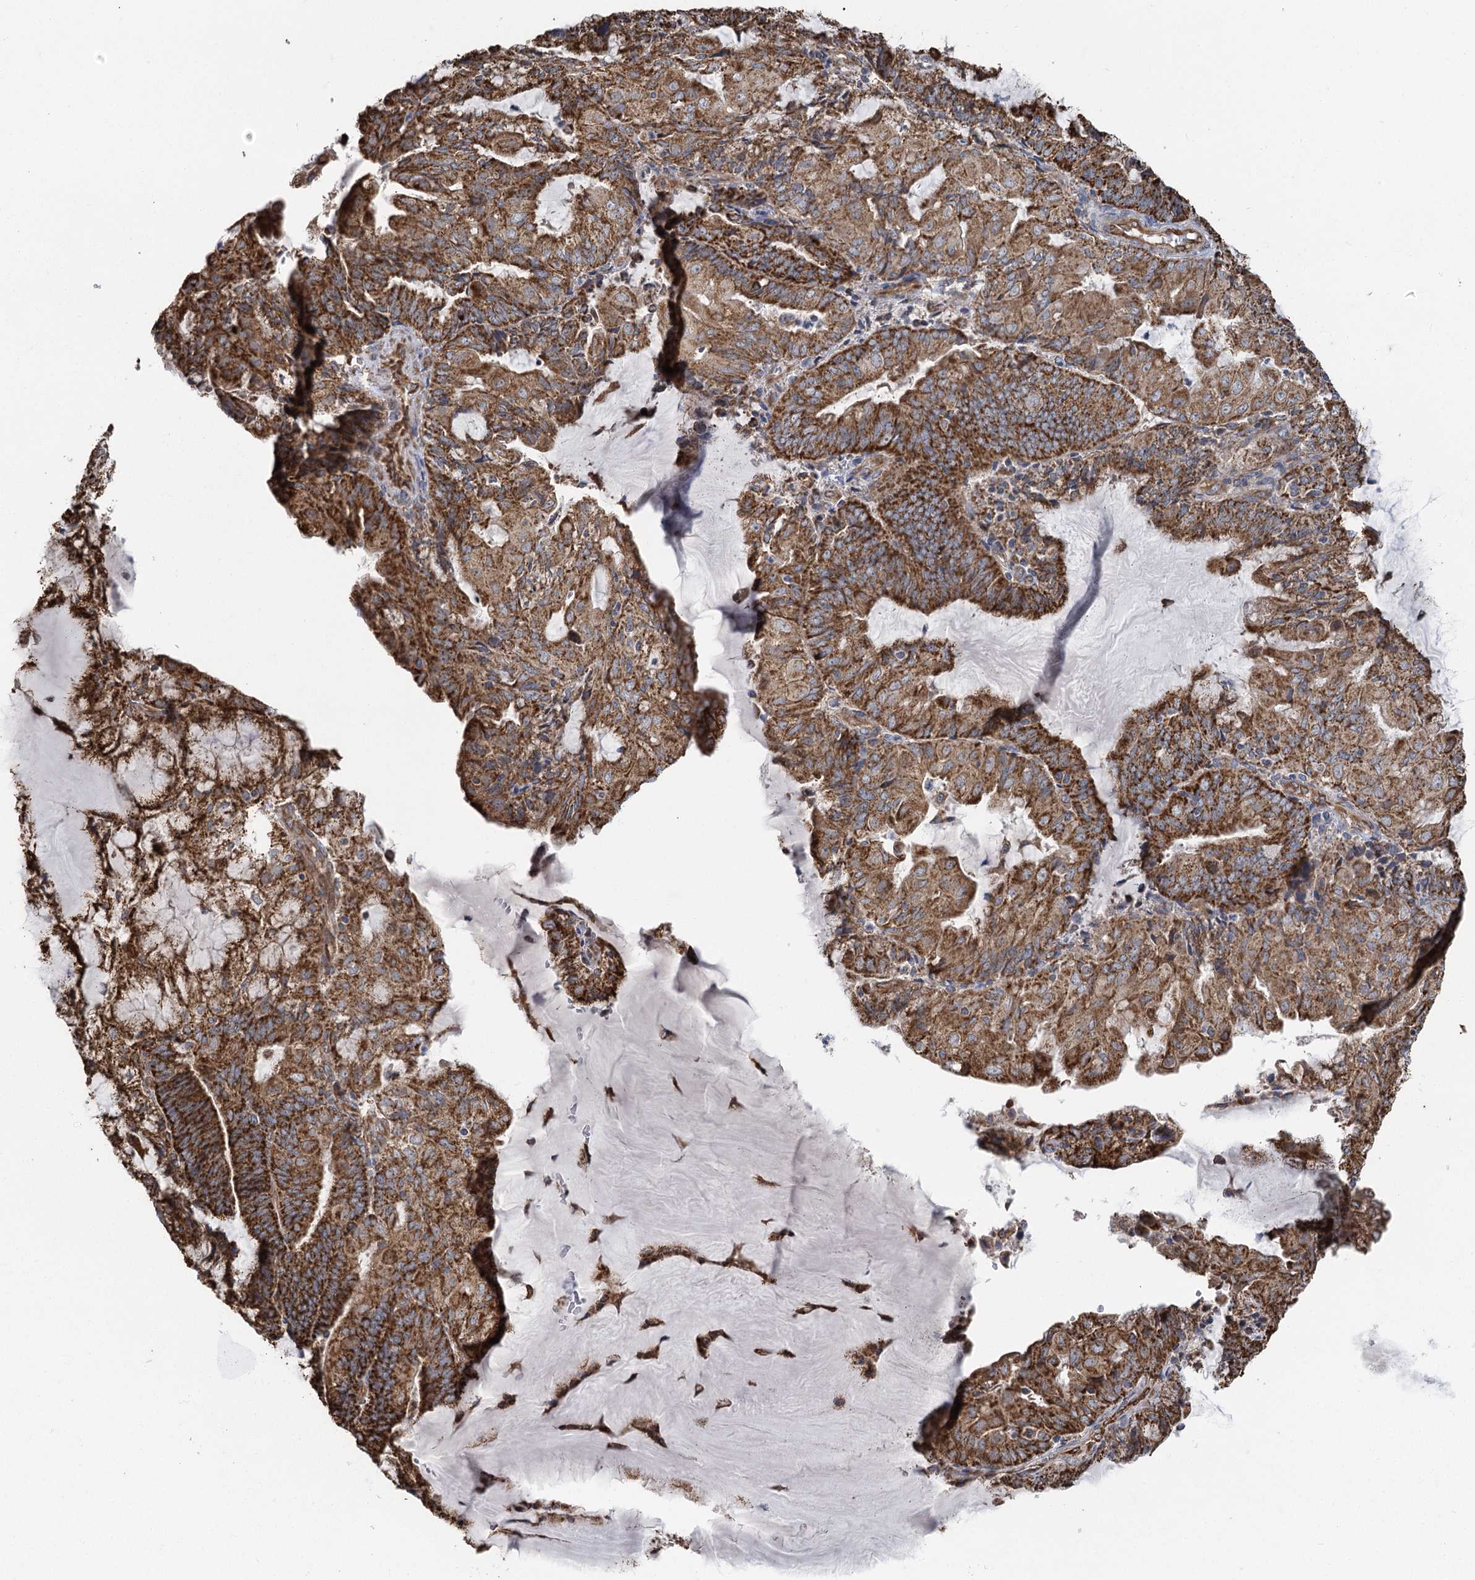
{"staining": {"intensity": "strong", "quantity": ">75%", "location": "cytoplasmic/membranous"}, "tissue": "endometrial cancer", "cell_type": "Tumor cells", "image_type": "cancer", "snomed": [{"axis": "morphology", "description": "Adenocarcinoma, NOS"}, {"axis": "topography", "description": "Endometrium"}], "caption": "Immunohistochemistry image of neoplastic tissue: human endometrial cancer stained using immunohistochemistry demonstrates high levels of strong protein expression localized specifically in the cytoplasmic/membranous of tumor cells, appearing as a cytoplasmic/membranous brown color.", "gene": "IL11RA", "patient": {"sex": "female", "age": 81}}